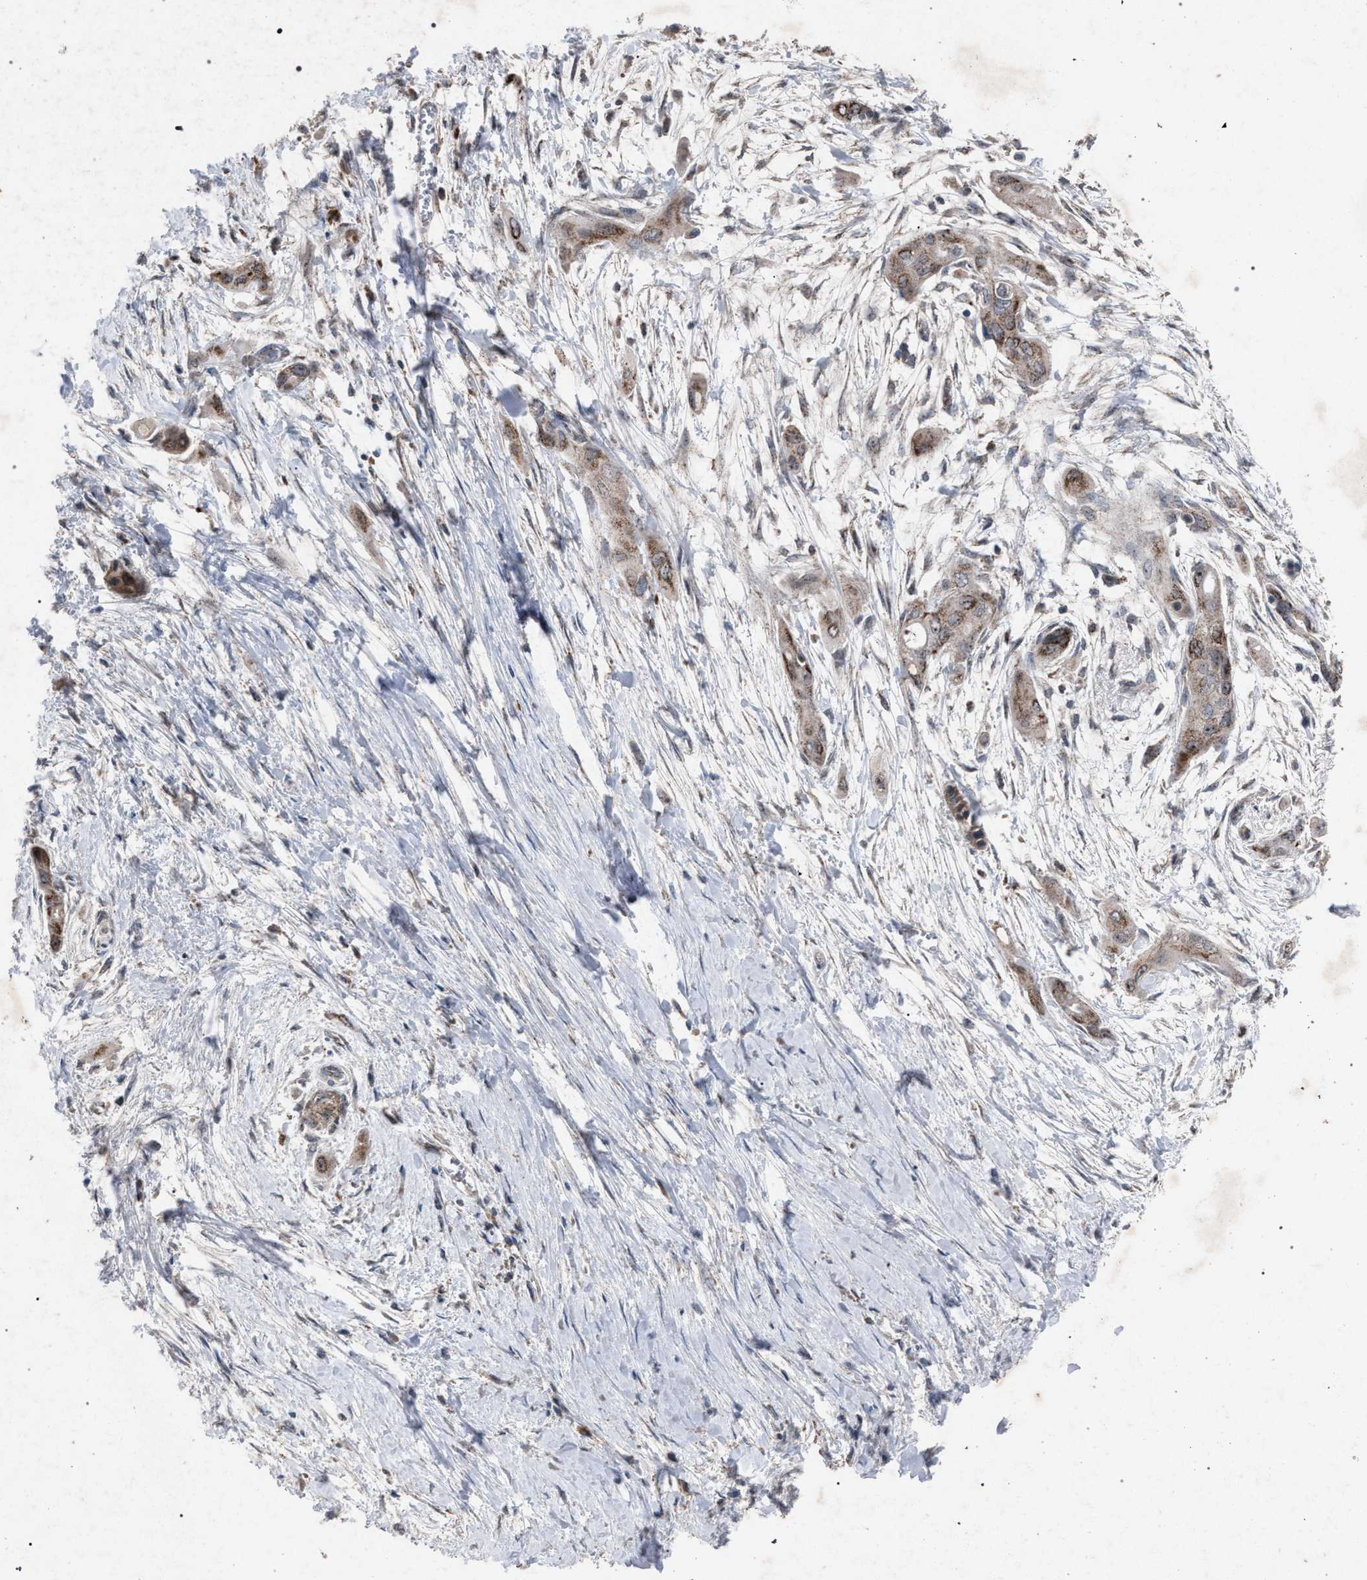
{"staining": {"intensity": "weak", "quantity": "25%-75%", "location": "cytoplasmic/membranous"}, "tissue": "pancreatic cancer", "cell_type": "Tumor cells", "image_type": "cancer", "snomed": [{"axis": "morphology", "description": "Adenocarcinoma, NOS"}, {"axis": "topography", "description": "Pancreas"}], "caption": "Immunohistochemistry photomicrograph of neoplastic tissue: pancreatic adenocarcinoma stained using immunohistochemistry shows low levels of weak protein expression localized specifically in the cytoplasmic/membranous of tumor cells, appearing as a cytoplasmic/membranous brown color.", "gene": "HSD17B4", "patient": {"sex": "male", "age": 59}}